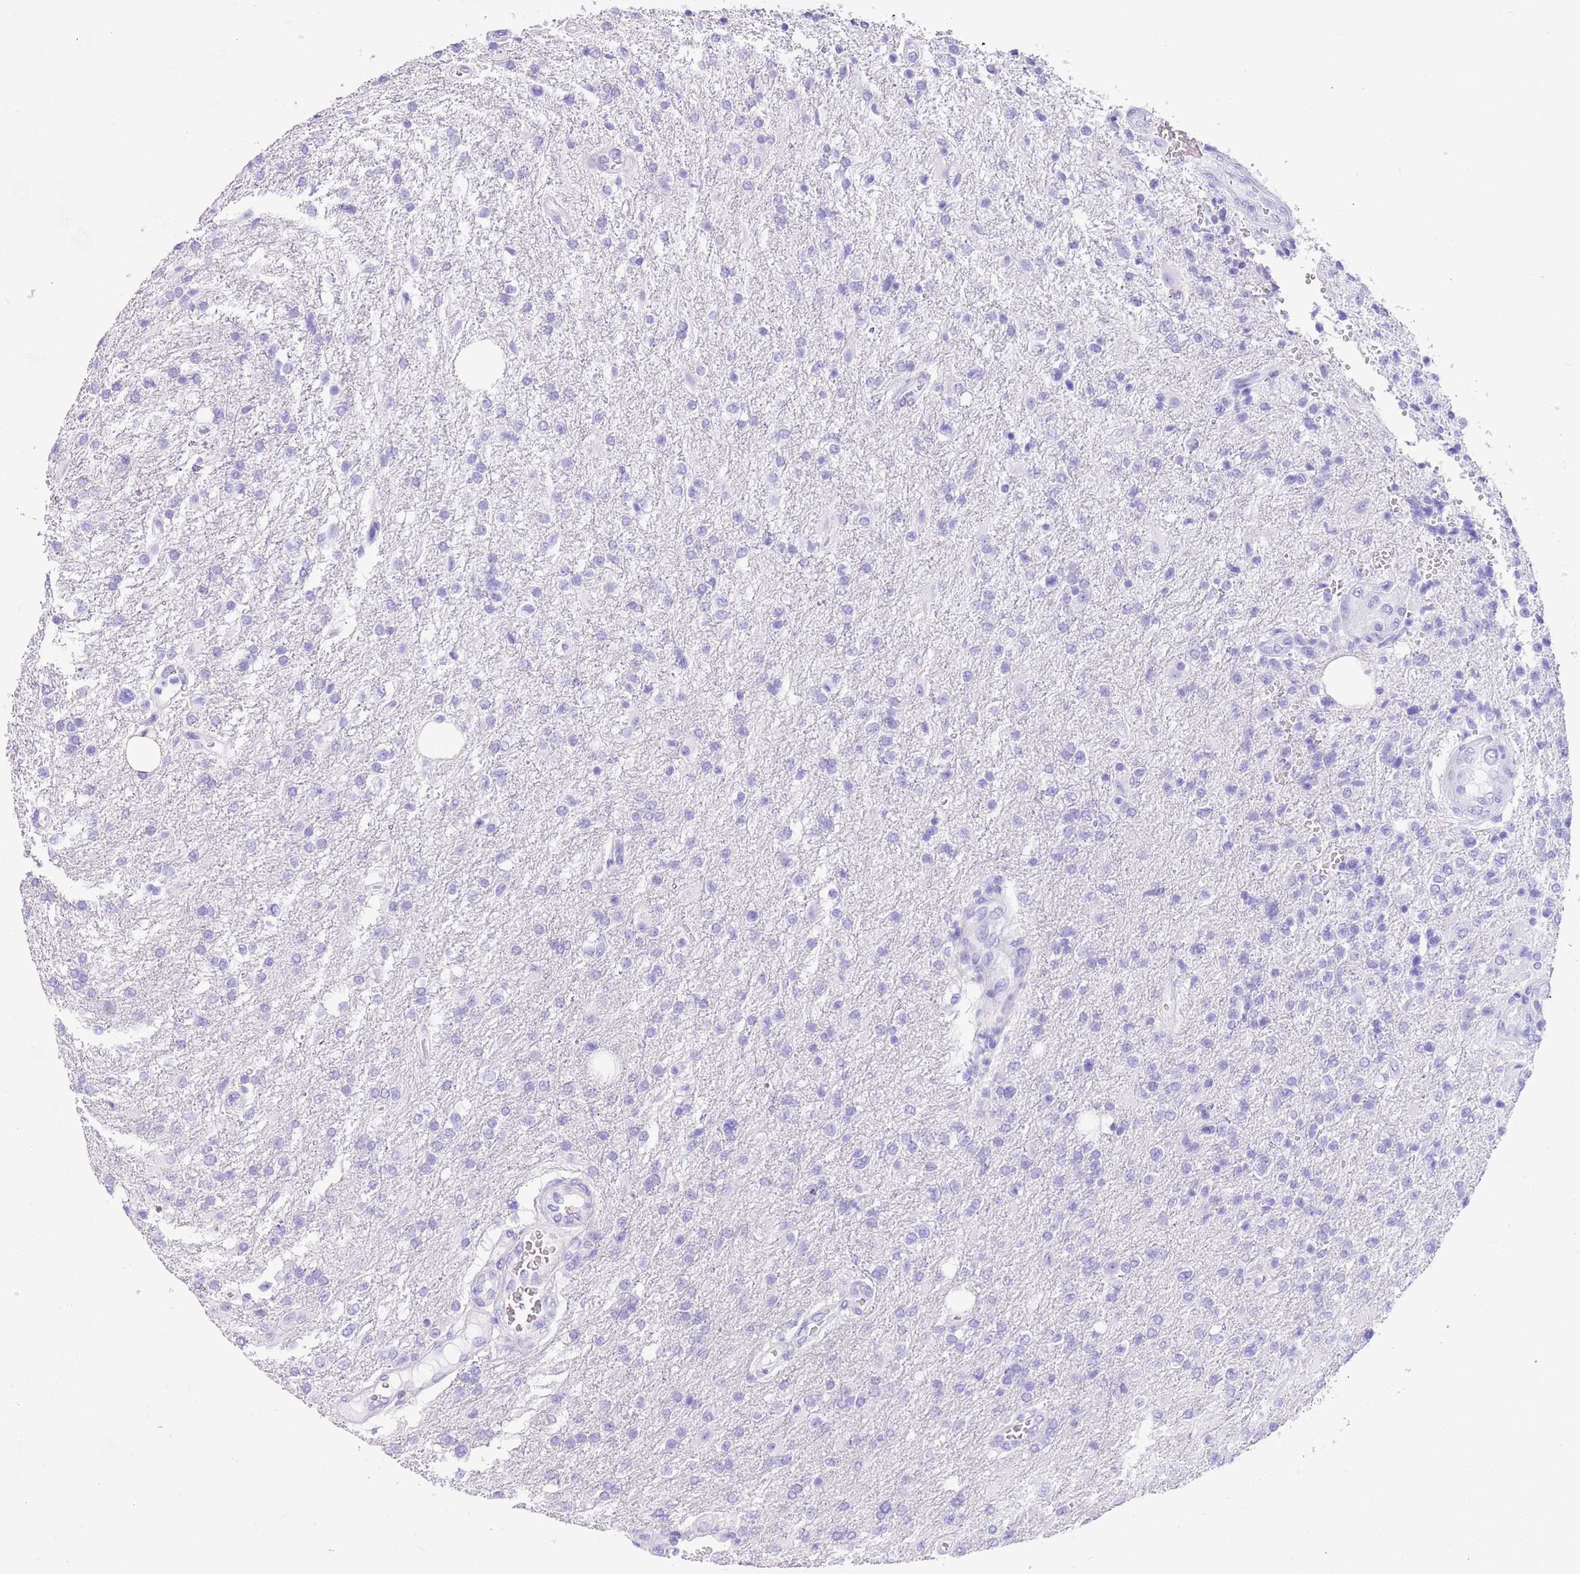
{"staining": {"intensity": "negative", "quantity": "none", "location": "none"}, "tissue": "glioma", "cell_type": "Tumor cells", "image_type": "cancer", "snomed": [{"axis": "morphology", "description": "Glioma, malignant, High grade"}, {"axis": "topography", "description": "Brain"}], "caption": "Tumor cells show no significant protein staining in glioma.", "gene": "TMEM185B", "patient": {"sex": "male", "age": 56}}